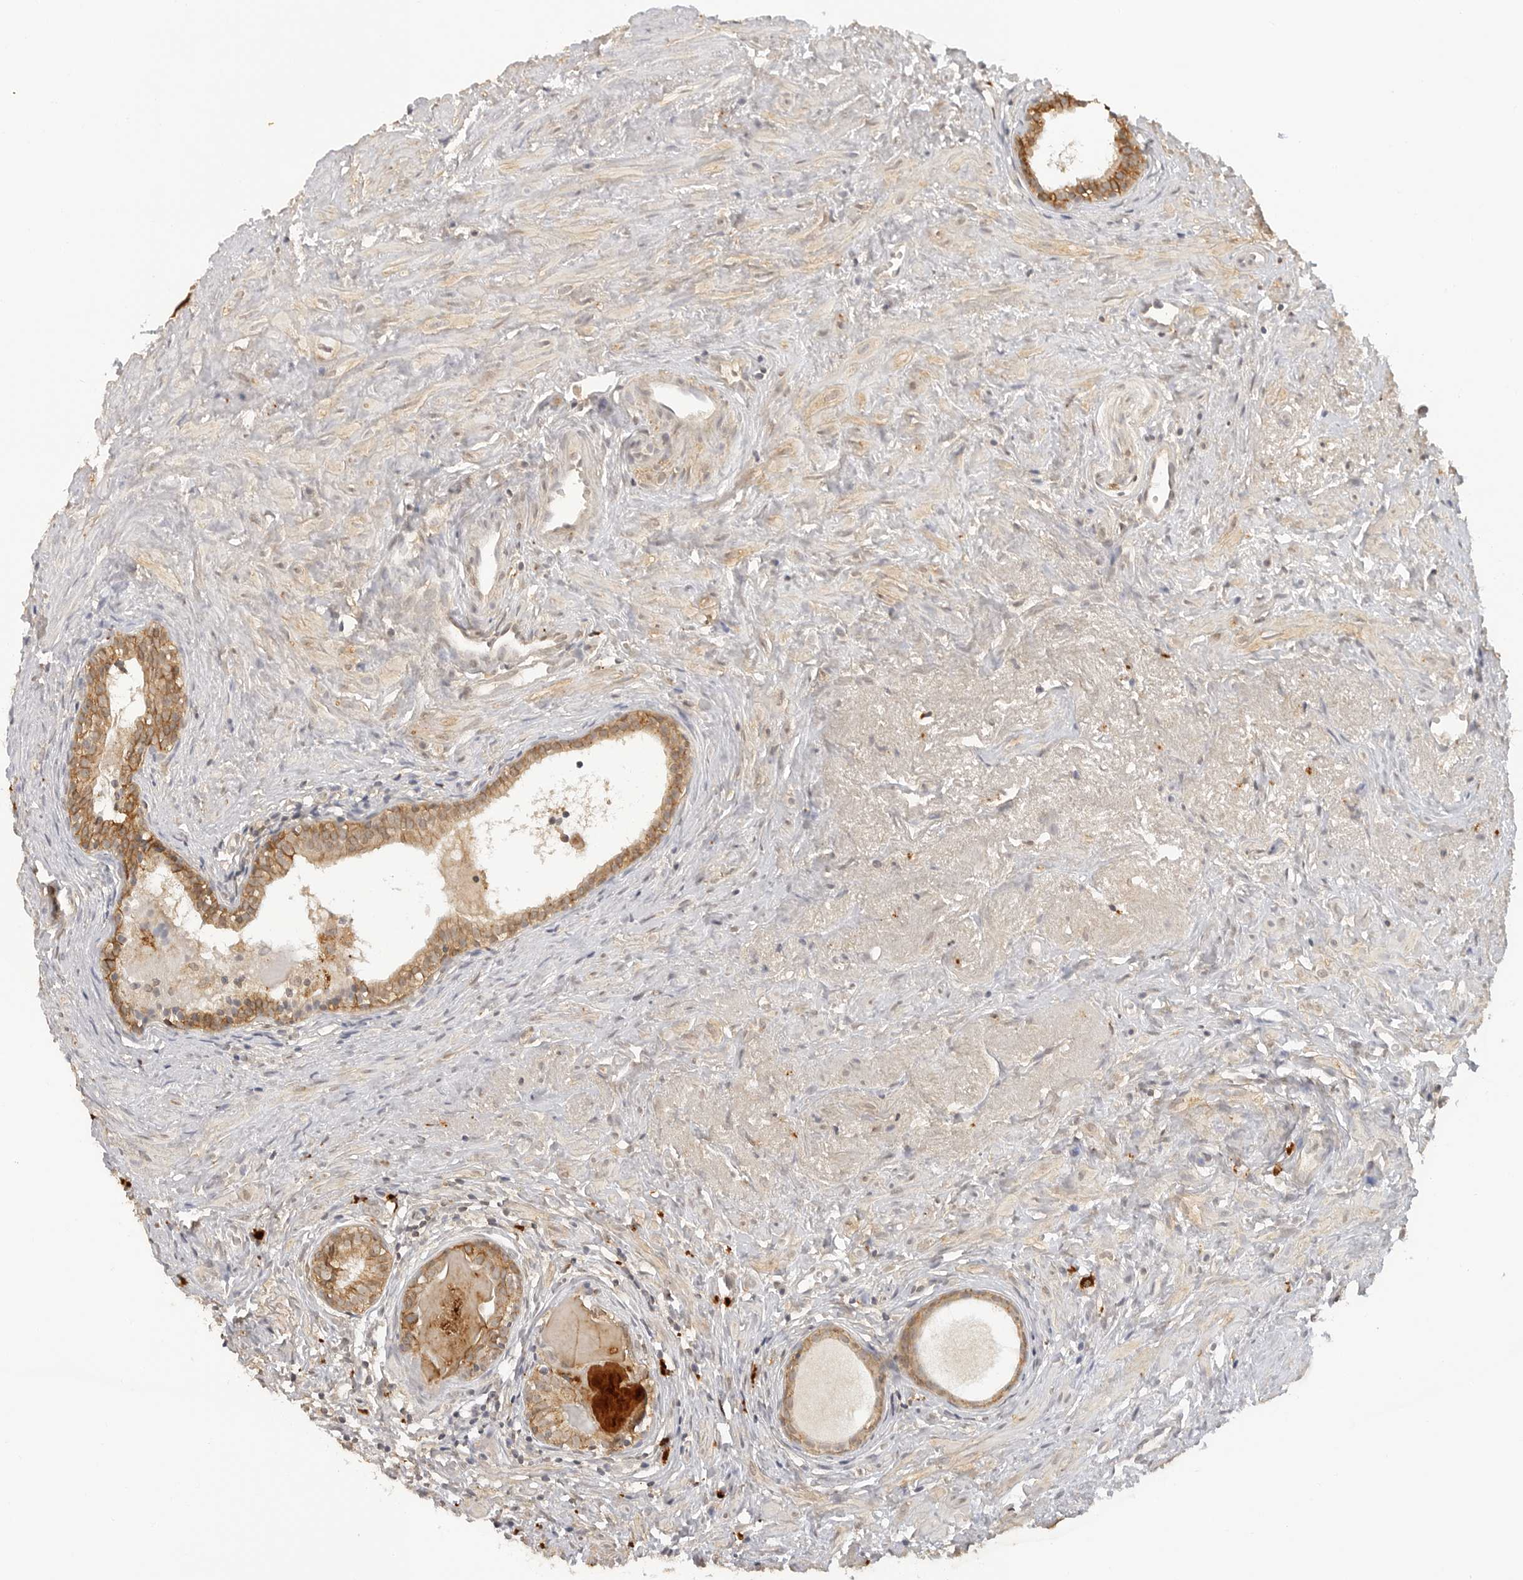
{"staining": {"intensity": "moderate", "quantity": ">75%", "location": "cytoplasmic/membranous"}, "tissue": "prostate cancer", "cell_type": "Tumor cells", "image_type": "cancer", "snomed": [{"axis": "morphology", "description": "Adenocarcinoma, Low grade"}, {"axis": "topography", "description": "Prostate"}], "caption": "Immunohistochemical staining of human adenocarcinoma (low-grade) (prostate) displays medium levels of moderate cytoplasmic/membranous protein expression in approximately >75% of tumor cells.", "gene": "EPHA1", "patient": {"sex": "male", "age": 88}}